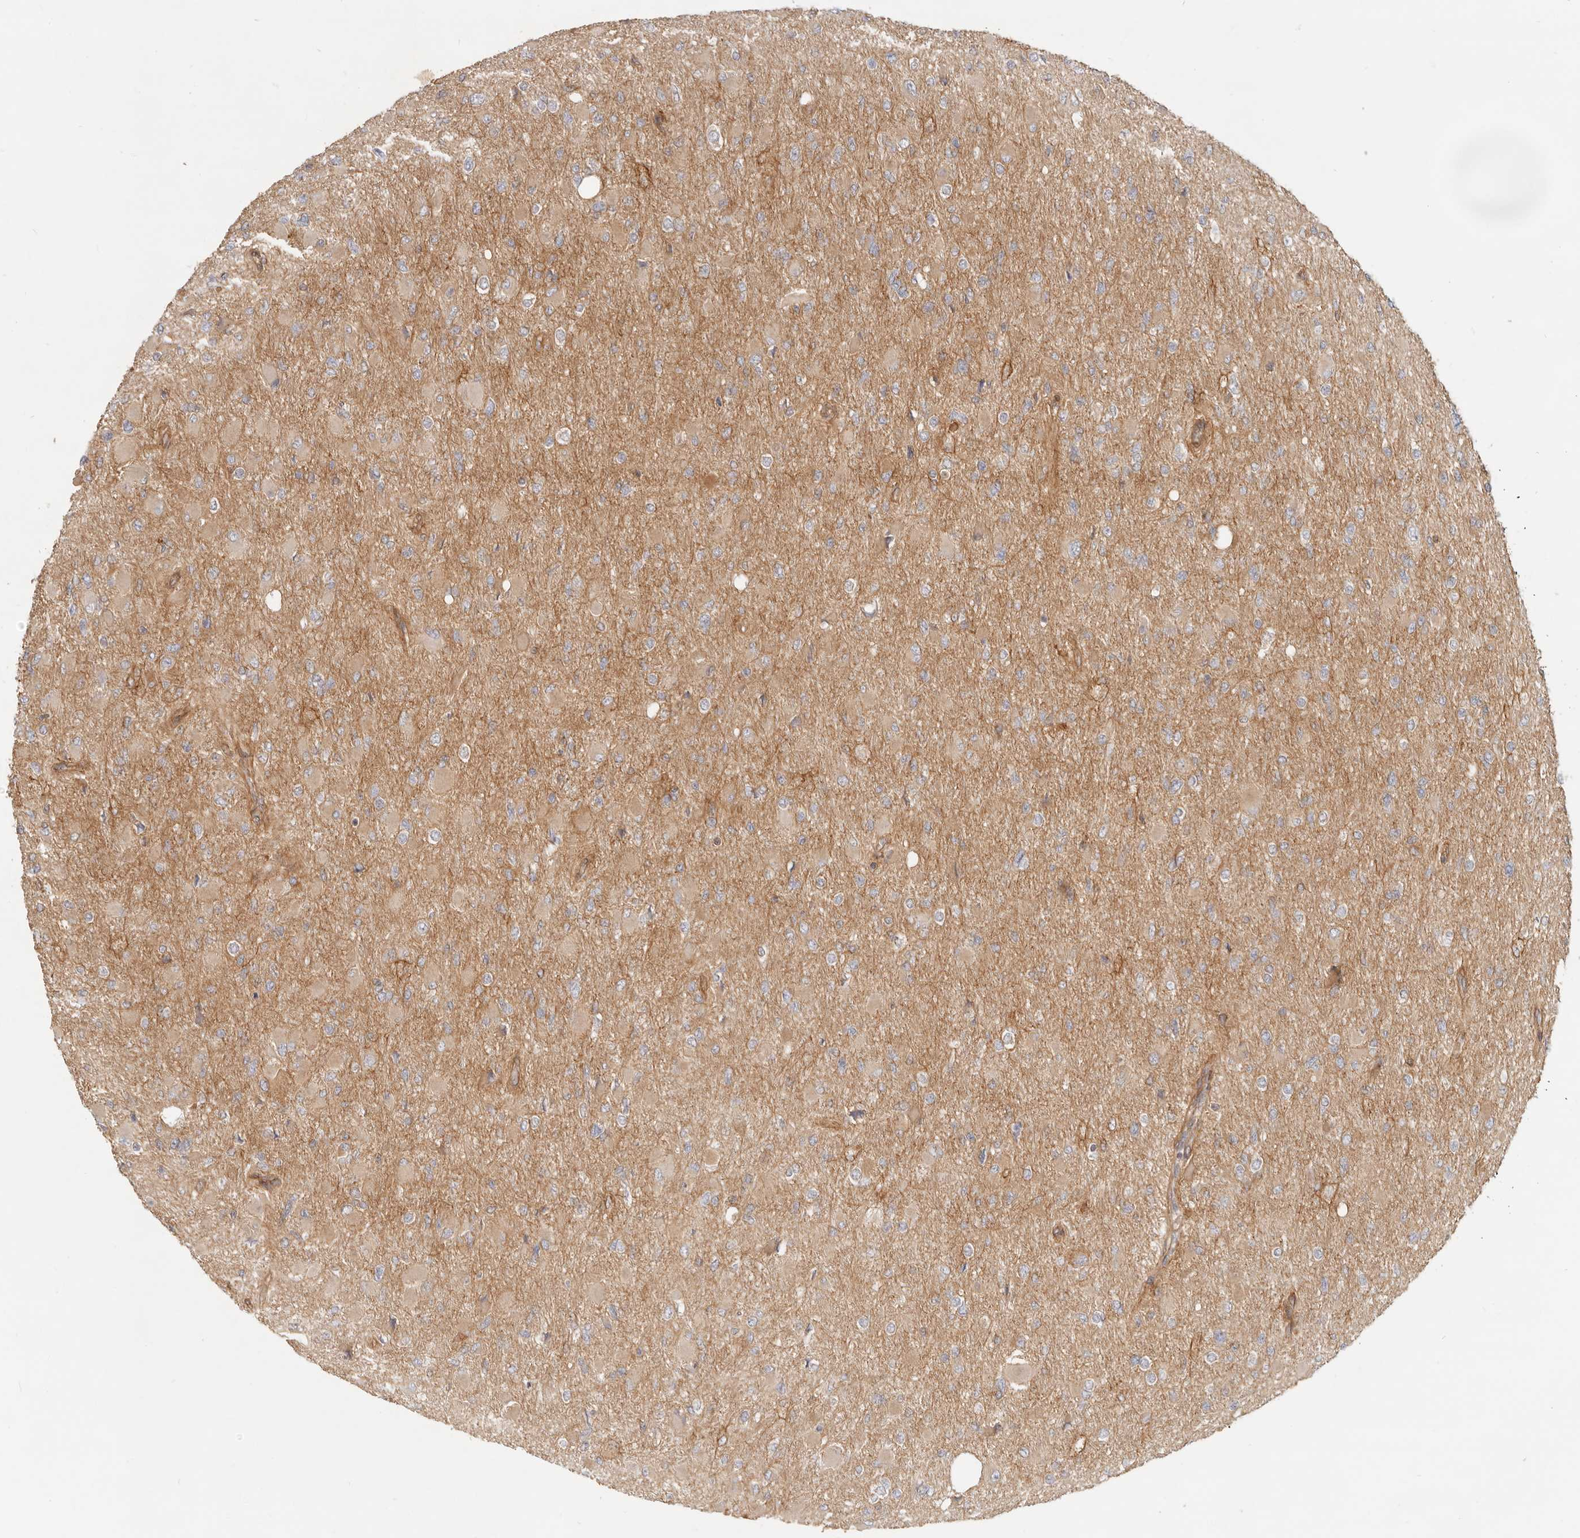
{"staining": {"intensity": "weak", "quantity": "25%-75%", "location": "cytoplasmic/membranous"}, "tissue": "glioma", "cell_type": "Tumor cells", "image_type": "cancer", "snomed": [{"axis": "morphology", "description": "Glioma, malignant, High grade"}, {"axis": "topography", "description": "Cerebral cortex"}], "caption": "The histopathology image shows staining of malignant glioma (high-grade), revealing weak cytoplasmic/membranous protein staining (brown color) within tumor cells.", "gene": "UFSP1", "patient": {"sex": "female", "age": 36}}